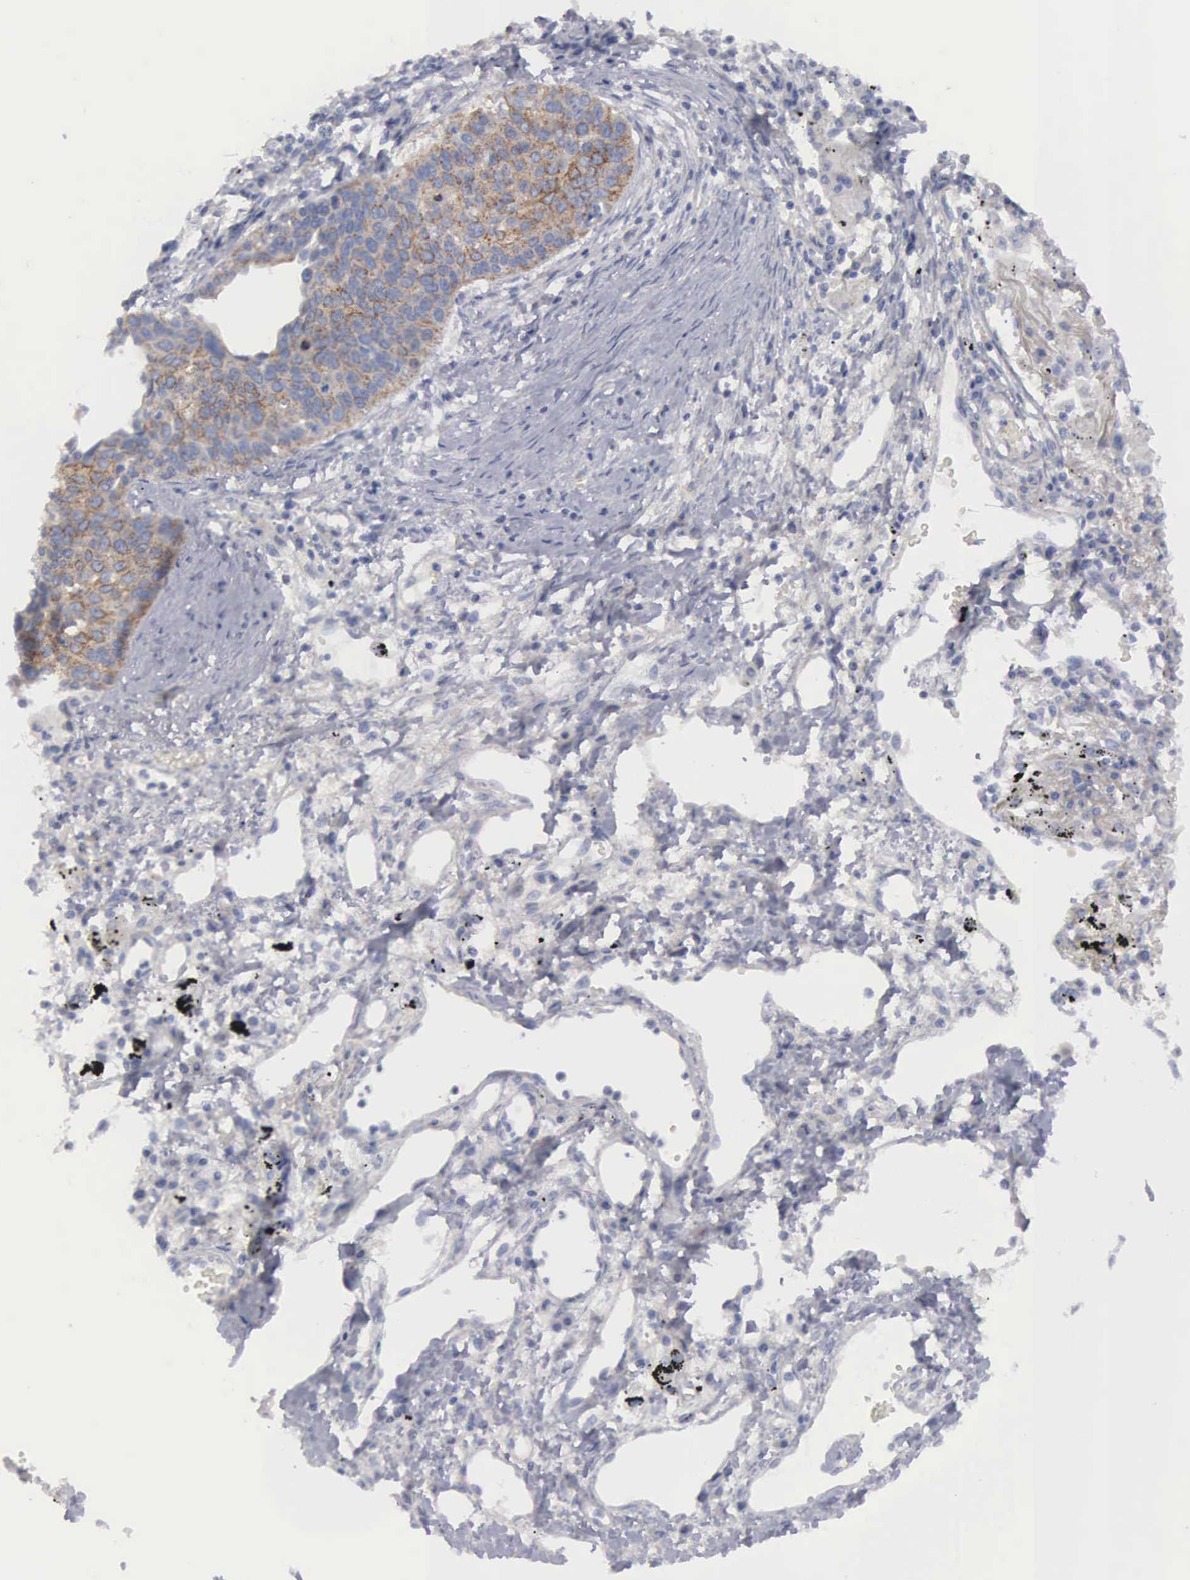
{"staining": {"intensity": "moderate", "quantity": ">75%", "location": "cytoplasmic/membranous"}, "tissue": "lung cancer", "cell_type": "Tumor cells", "image_type": "cancer", "snomed": [{"axis": "morphology", "description": "Squamous cell carcinoma, NOS"}, {"axis": "topography", "description": "Lung"}], "caption": "IHC of lung squamous cell carcinoma displays medium levels of moderate cytoplasmic/membranous expression in about >75% of tumor cells.", "gene": "CEP170B", "patient": {"sex": "male", "age": 71}}